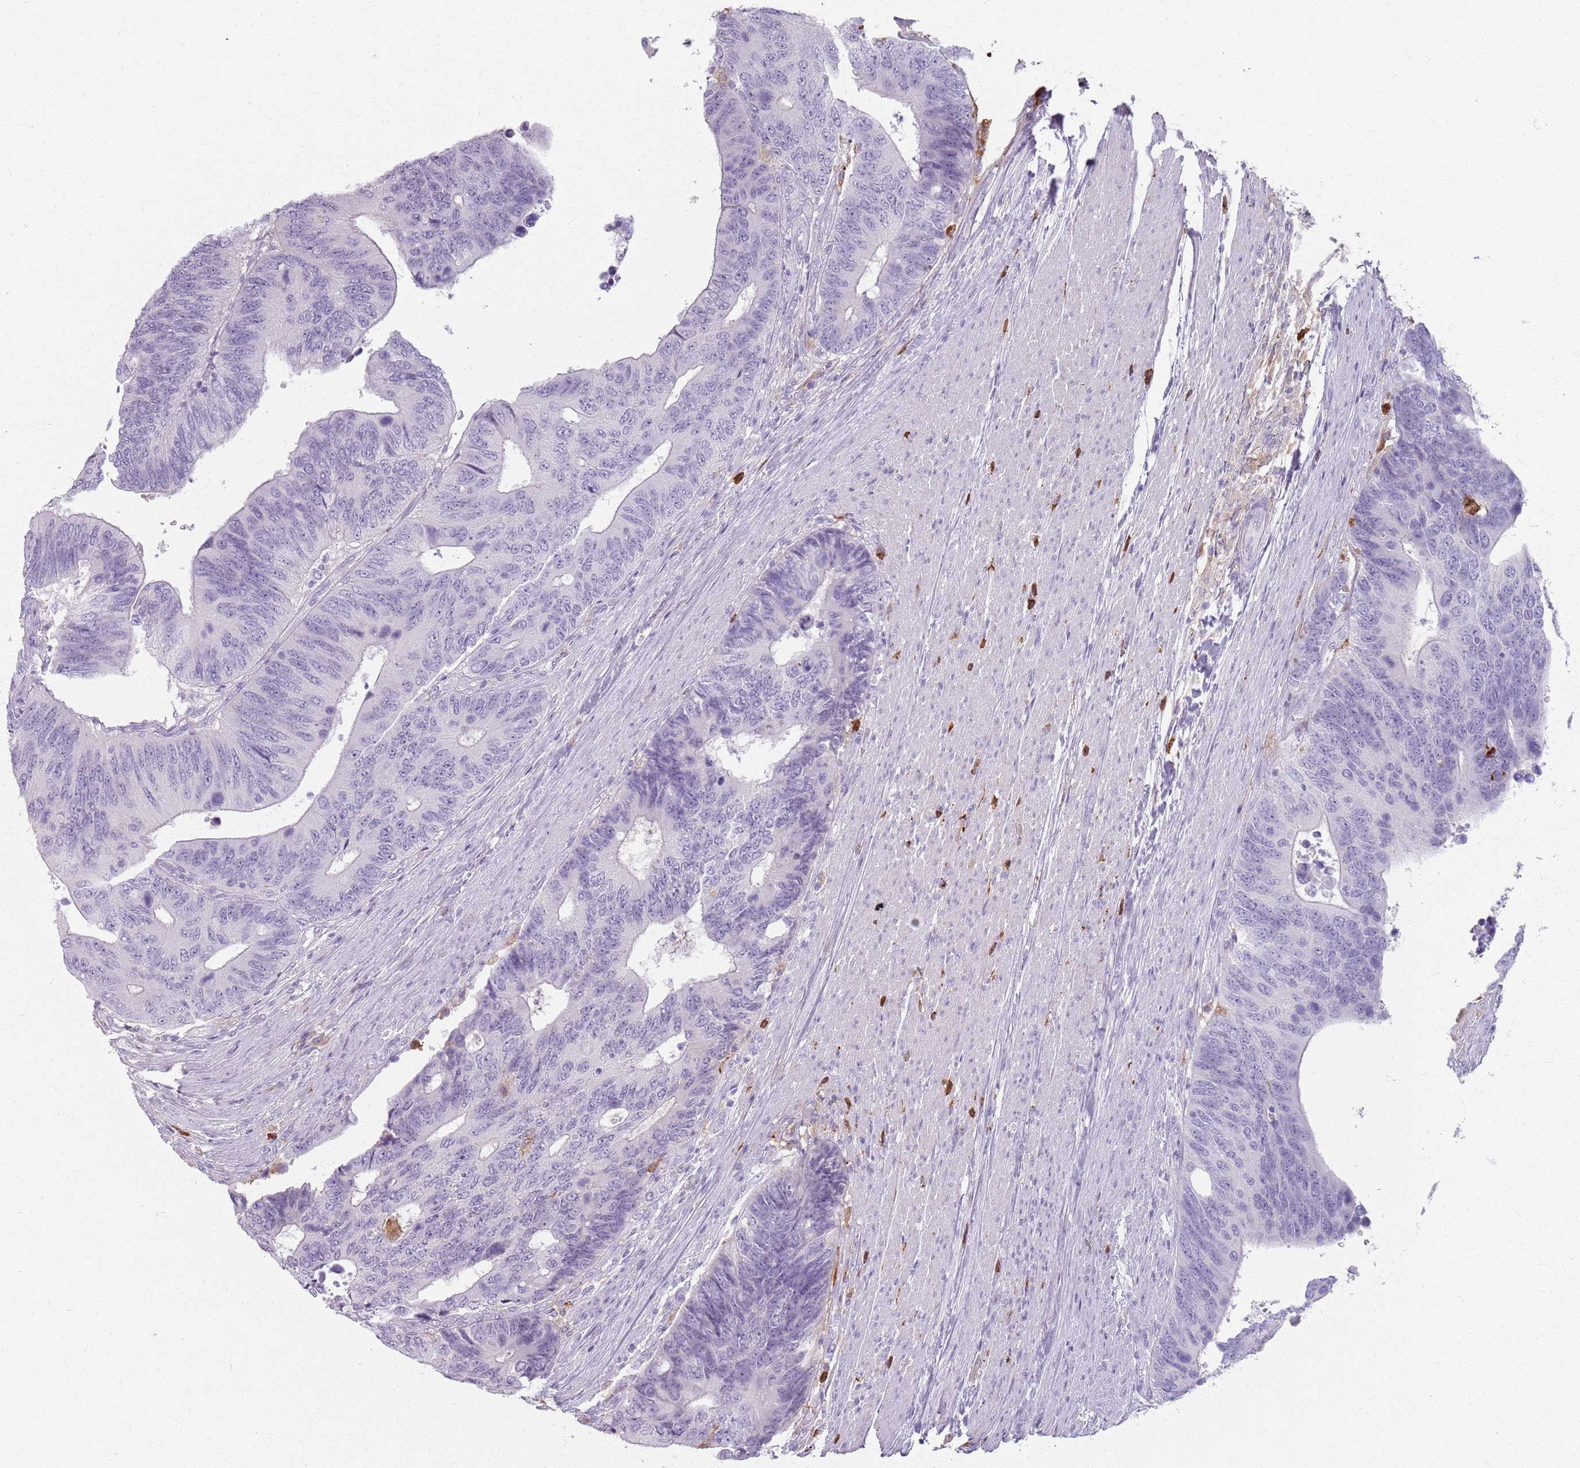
{"staining": {"intensity": "negative", "quantity": "none", "location": "none"}, "tissue": "colorectal cancer", "cell_type": "Tumor cells", "image_type": "cancer", "snomed": [{"axis": "morphology", "description": "Adenocarcinoma, NOS"}, {"axis": "topography", "description": "Colon"}], "caption": "The immunohistochemistry image has no significant positivity in tumor cells of colorectal cancer tissue. (Stains: DAB immunohistochemistry with hematoxylin counter stain, Microscopy: brightfield microscopy at high magnification).", "gene": "GDPGP1", "patient": {"sex": "male", "age": 87}}